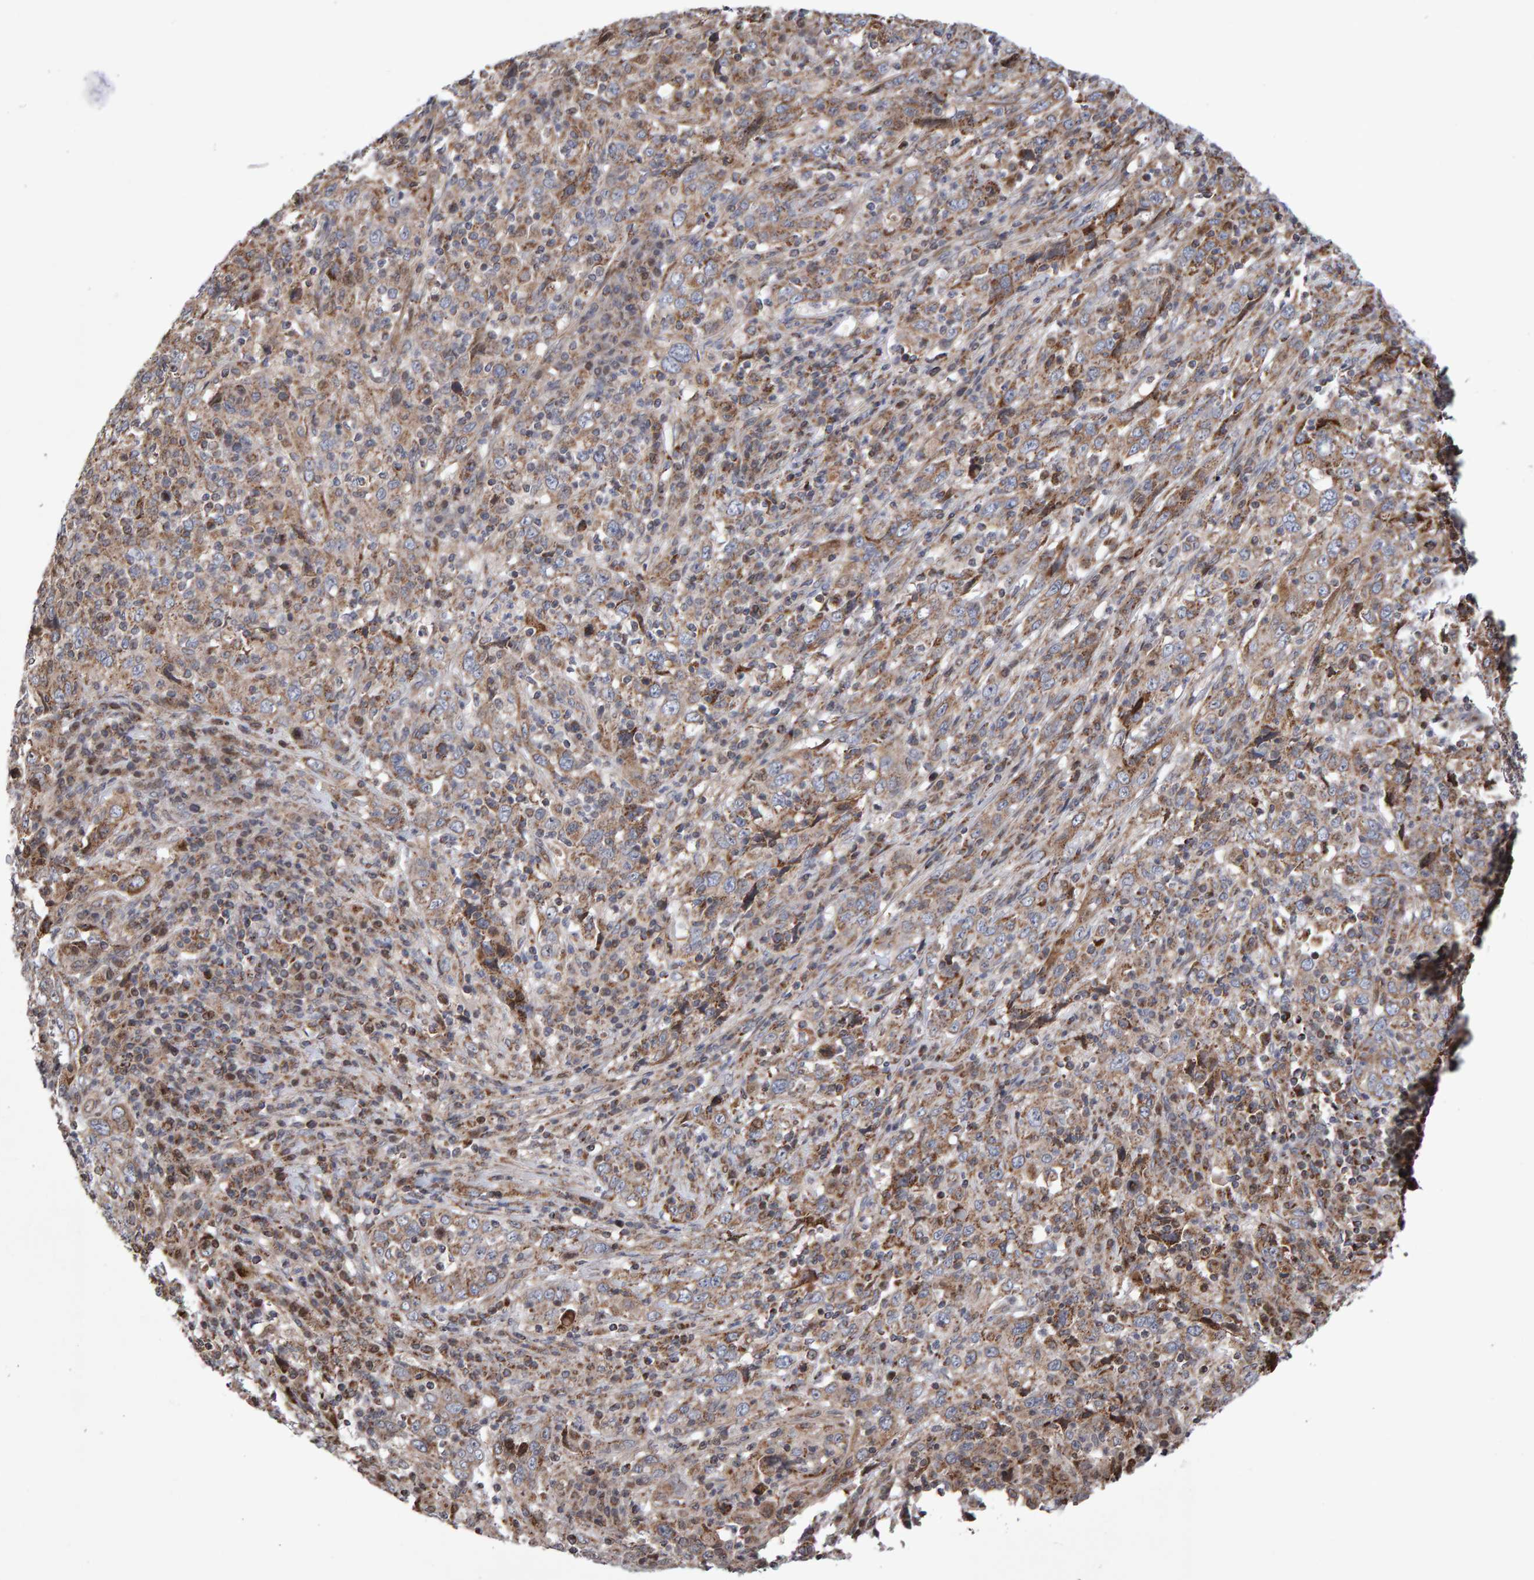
{"staining": {"intensity": "weak", "quantity": ">75%", "location": "cytoplasmic/membranous"}, "tissue": "cervical cancer", "cell_type": "Tumor cells", "image_type": "cancer", "snomed": [{"axis": "morphology", "description": "Squamous cell carcinoma, NOS"}, {"axis": "topography", "description": "Cervix"}], "caption": "Immunohistochemical staining of cervical cancer reveals low levels of weak cytoplasmic/membranous protein positivity in about >75% of tumor cells. (DAB = brown stain, brightfield microscopy at high magnification).", "gene": "PECR", "patient": {"sex": "female", "age": 46}}